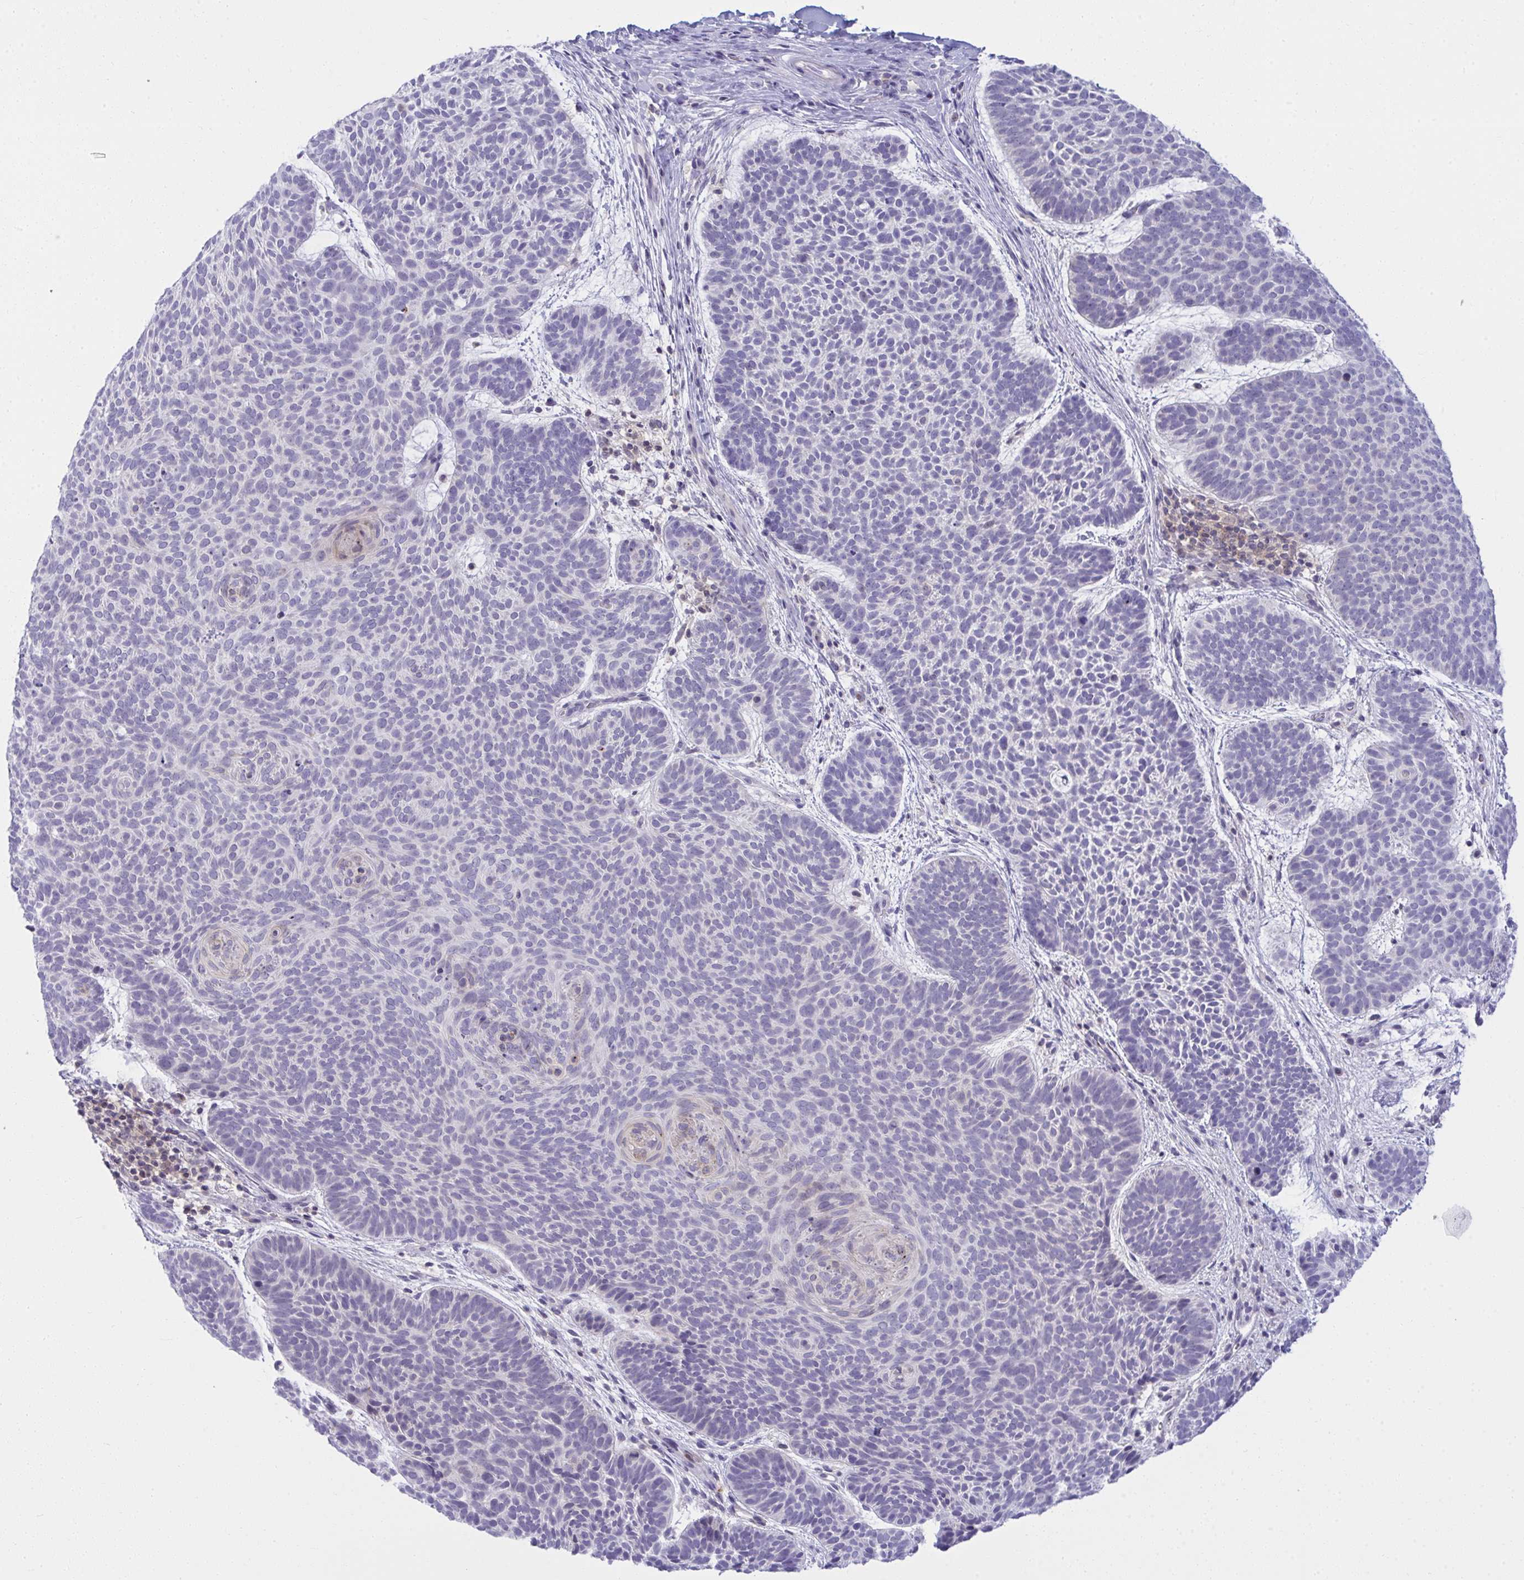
{"staining": {"intensity": "negative", "quantity": "none", "location": "none"}, "tissue": "skin cancer", "cell_type": "Tumor cells", "image_type": "cancer", "snomed": [{"axis": "morphology", "description": "Basal cell carcinoma"}, {"axis": "topography", "description": "Skin"}, {"axis": "topography", "description": "Skin of face"}], "caption": "Skin cancer (basal cell carcinoma) was stained to show a protein in brown. There is no significant staining in tumor cells.", "gene": "RGPD5", "patient": {"sex": "male", "age": 73}}